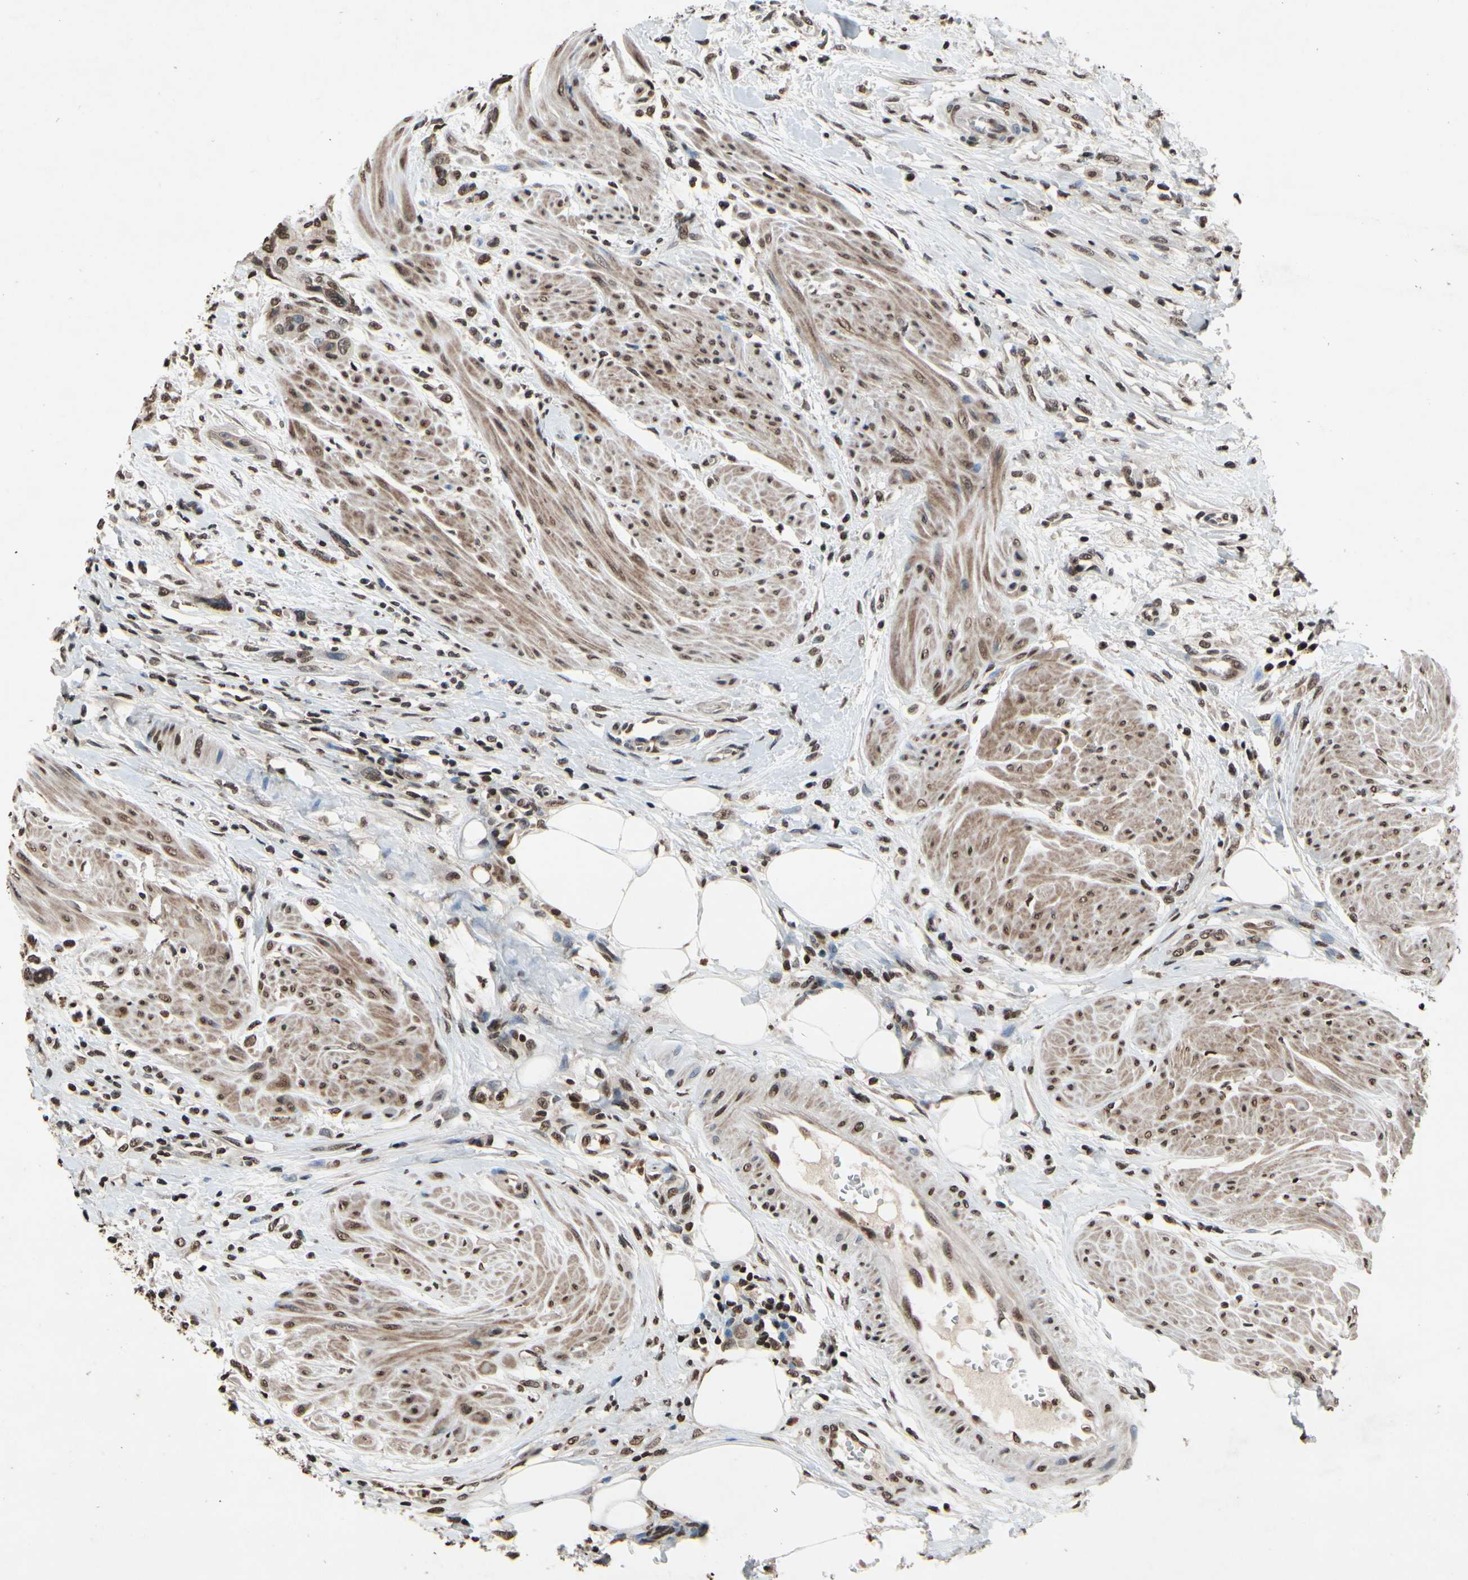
{"staining": {"intensity": "moderate", "quantity": ">75%", "location": "nuclear"}, "tissue": "urothelial cancer", "cell_type": "Tumor cells", "image_type": "cancer", "snomed": [{"axis": "morphology", "description": "Urothelial carcinoma, High grade"}, {"axis": "topography", "description": "Urinary bladder"}], "caption": "Immunohistochemical staining of urothelial cancer displays medium levels of moderate nuclear protein staining in approximately >75% of tumor cells.", "gene": "HIPK2", "patient": {"sex": "male", "age": 35}}